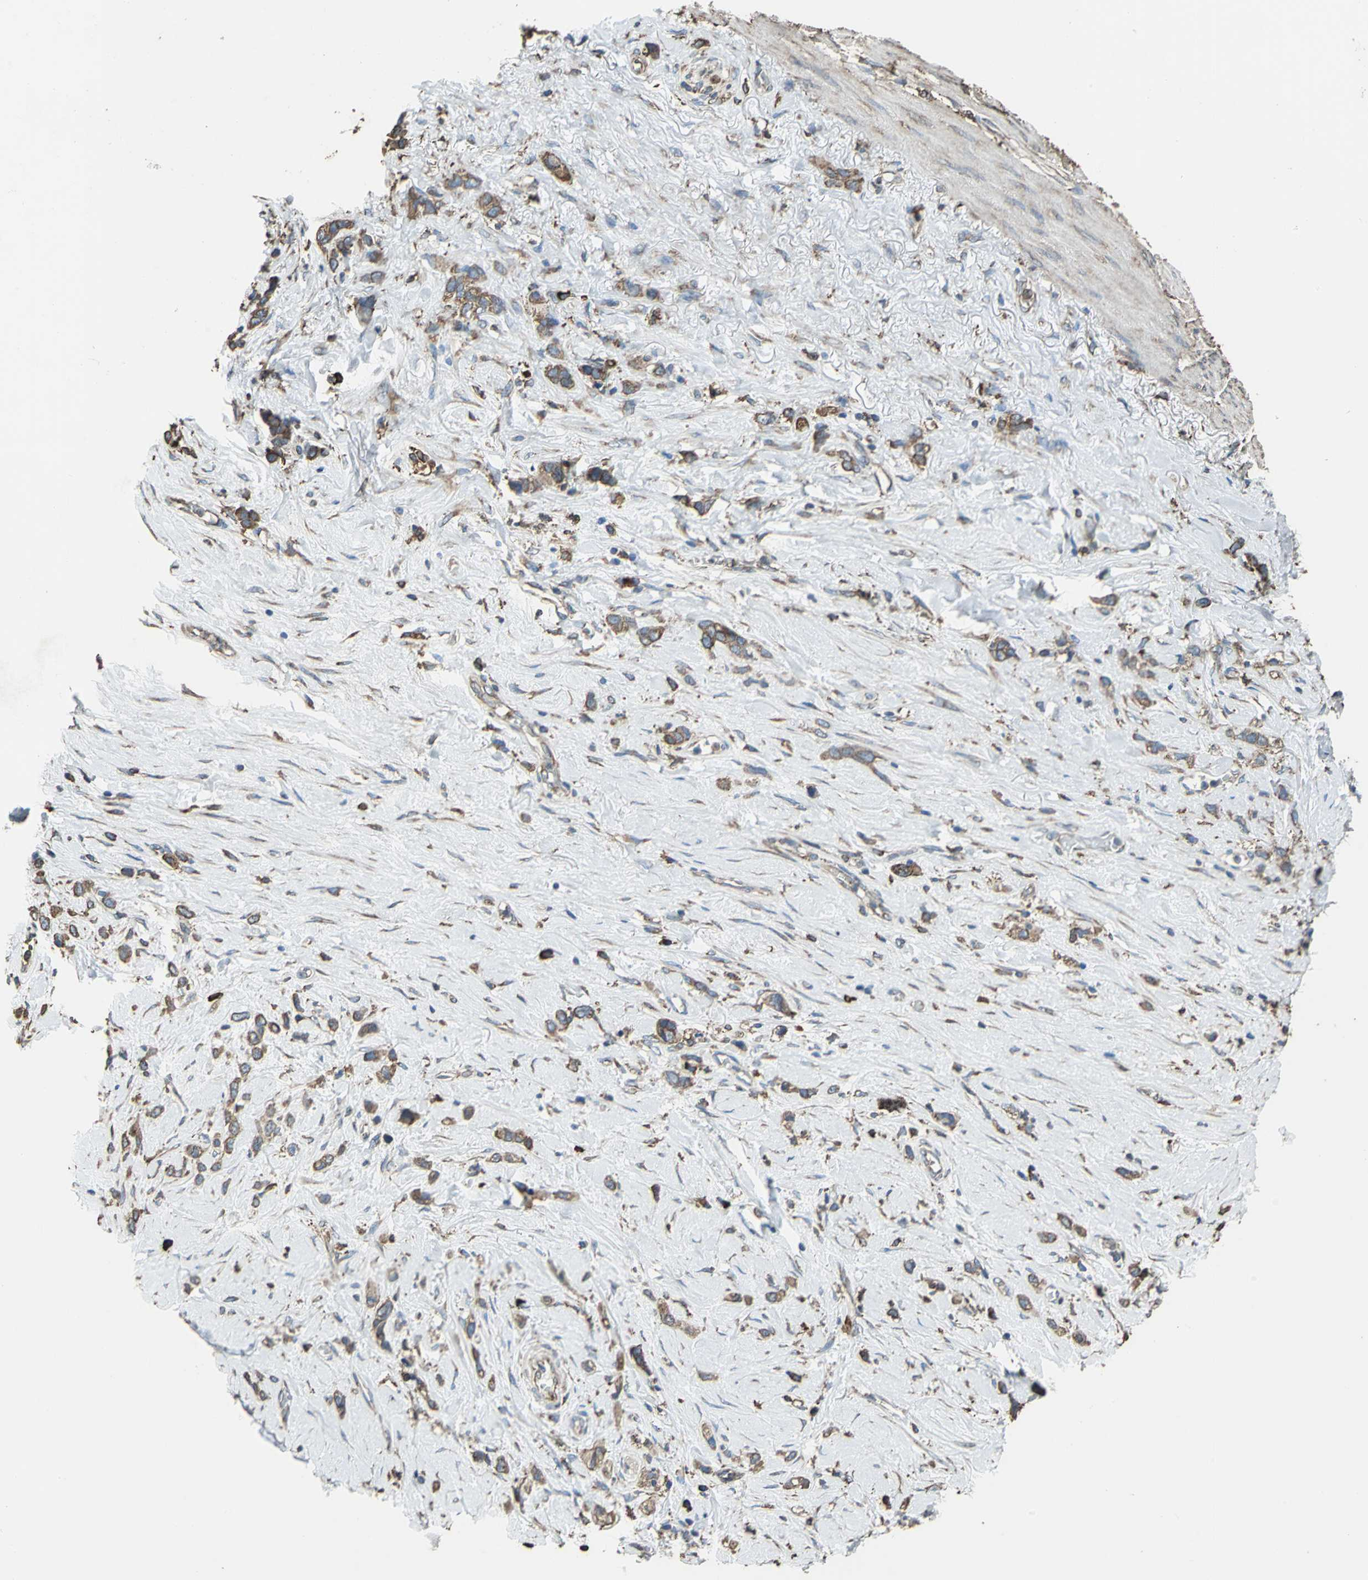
{"staining": {"intensity": "strong", "quantity": ">75%", "location": "cytoplasmic/membranous"}, "tissue": "stomach cancer", "cell_type": "Tumor cells", "image_type": "cancer", "snomed": [{"axis": "morphology", "description": "Normal tissue, NOS"}, {"axis": "morphology", "description": "Adenocarcinoma, NOS"}, {"axis": "morphology", "description": "Adenocarcinoma, High grade"}, {"axis": "topography", "description": "Stomach, upper"}, {"axis": "topography", "description": "Stomach"}], "caption": "Tumor cells reveal high levels of strong cytoplasmic/membranous staining in approximately >75% of cells in stomach cancer (high-grade adenocarcinoma).", "gene": "GPANK1", "patient": {"sex": "female", "age": 65}}